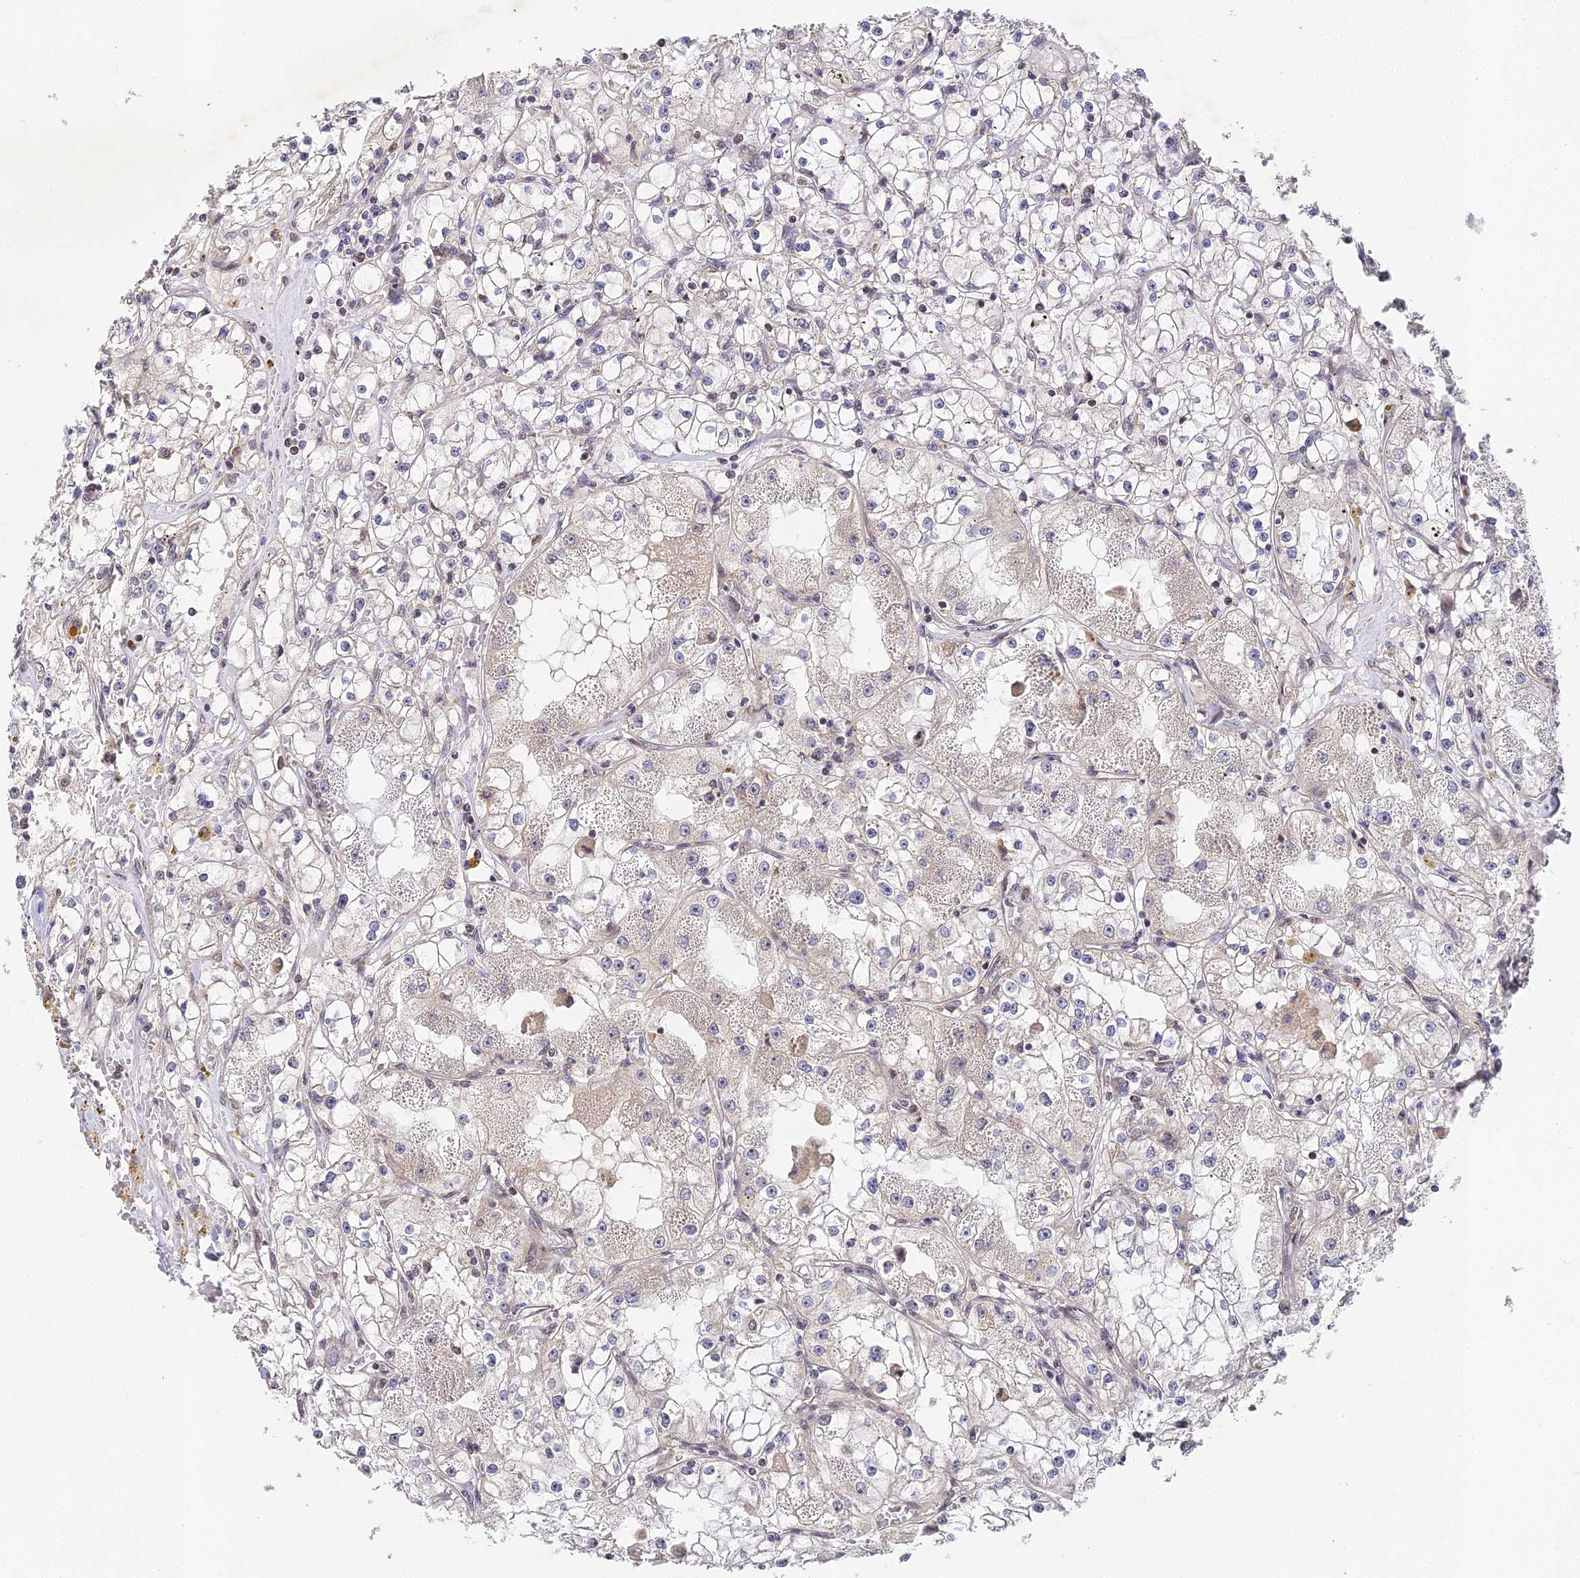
{"staining": {"intensity": "moderate", "quantity": "<25%", "location": "nuclear"}, "tissue": "renal cancer", "cell_type": "Tumor cells", "image_type": "cancer", "snomed": [{"axis": "morphology", "description": "Adenocarcinoma, NOS"}, {"axis": "topography", "description": "Kidney"}], "caption": "A high-resolution histopathology image shows IHC staining of renal cancer (adenocarcinoma), which reveals moderate nuclear positivity in about <25% of tumor cells.", "gene": "DNAAF10", "patient": {"sex": "male", "age": 56}}